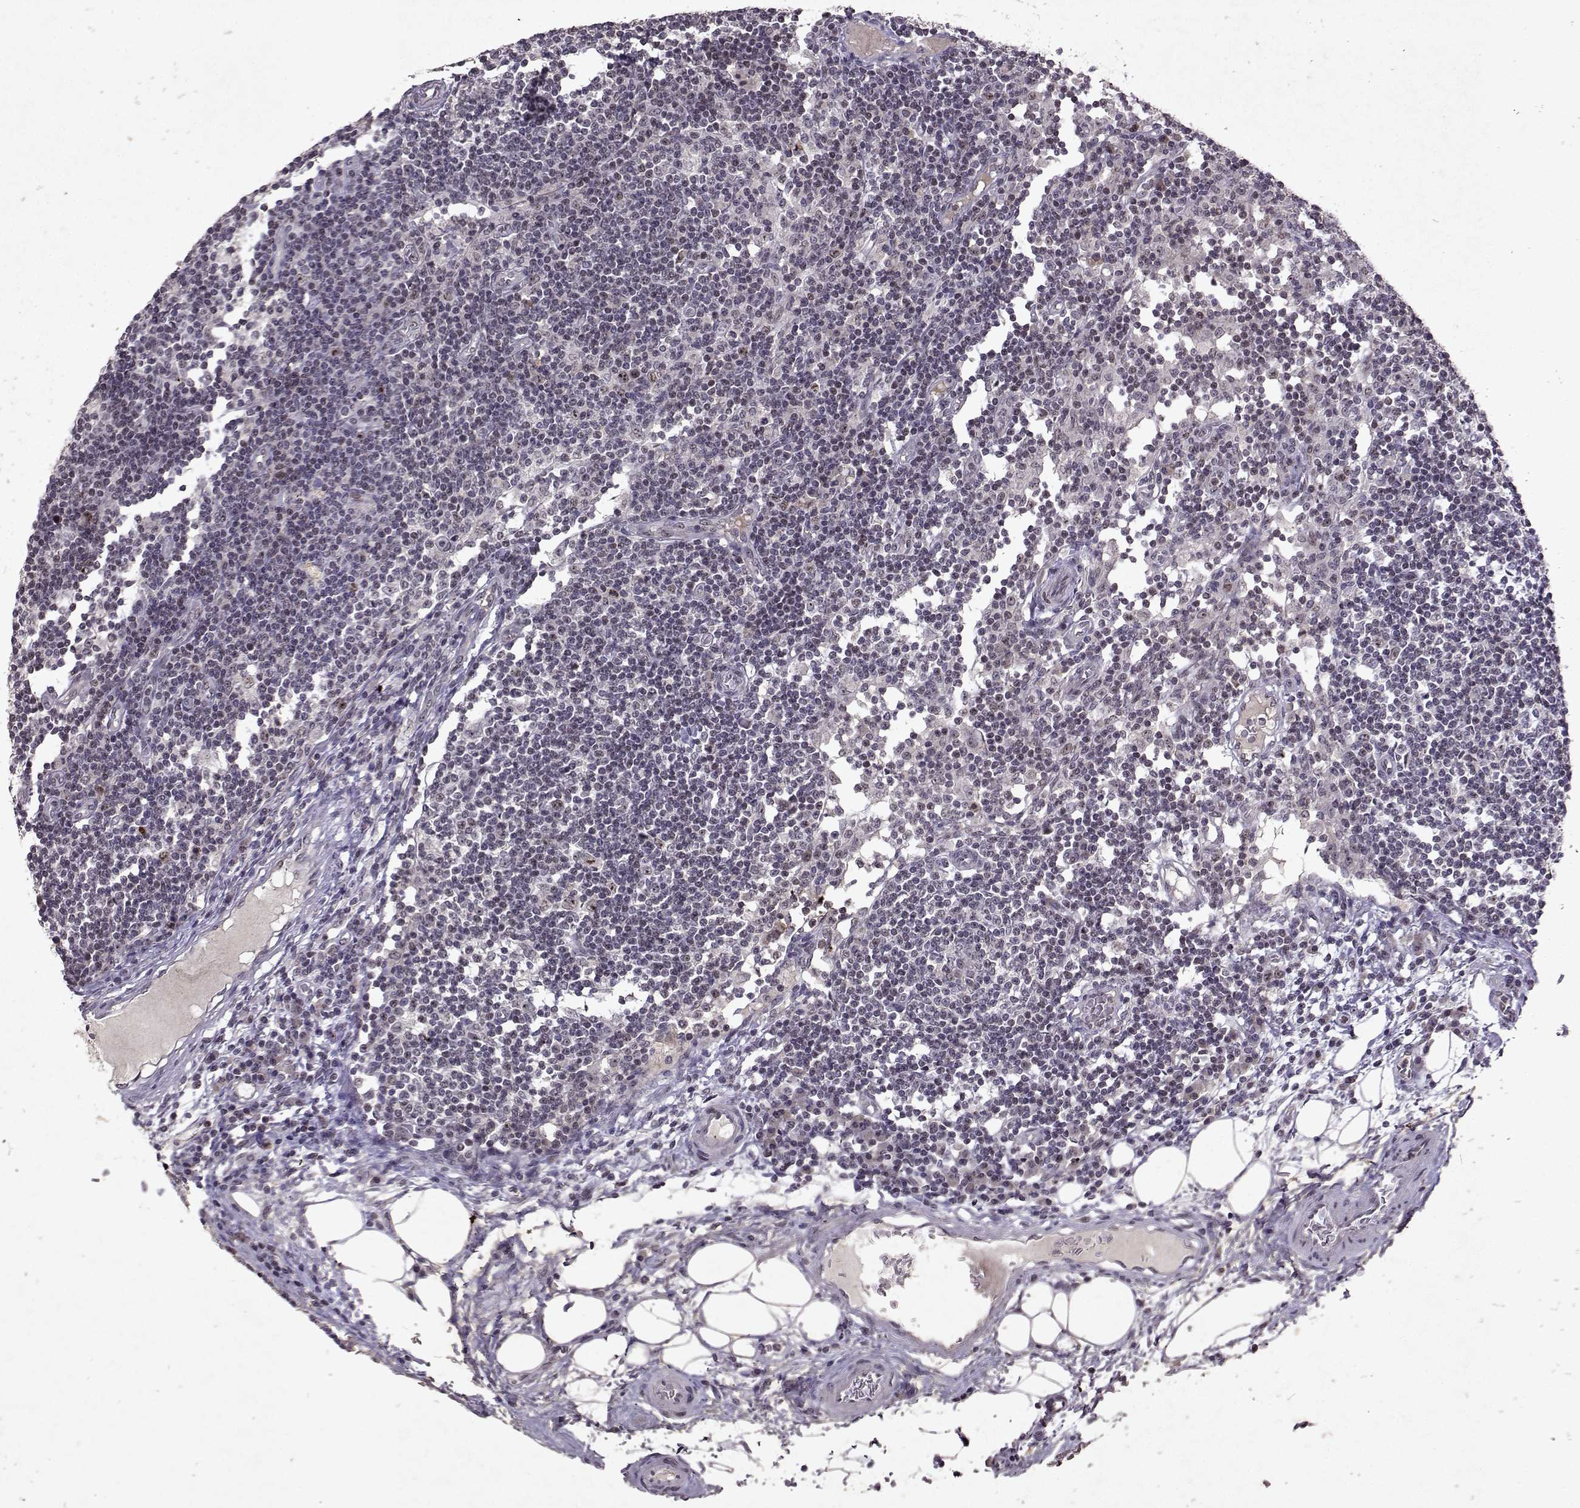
{"staining": {"intensity": "negative", "quantity": "none", "location": "none"}, "tissue": "lymph node", "cell_type": "Germinal center cells", "image_type": "normal", "snomed": [{"axis": "morphology", "description": "Normal tissue, NOS"}, {"axis": "topography", "description": "Lymph node"}], "caption": "Immunohistochemical staining of unremarkable lymph node displays no significant positivity in germinal center cells. The staining was performed using DAB to visualize the protein expression in brown, while the nuclei were stained in blue with hematoxylin (Magnification: 20x).", "gene": "DDX56", "patient": {"sex": "female", "age": 72}}